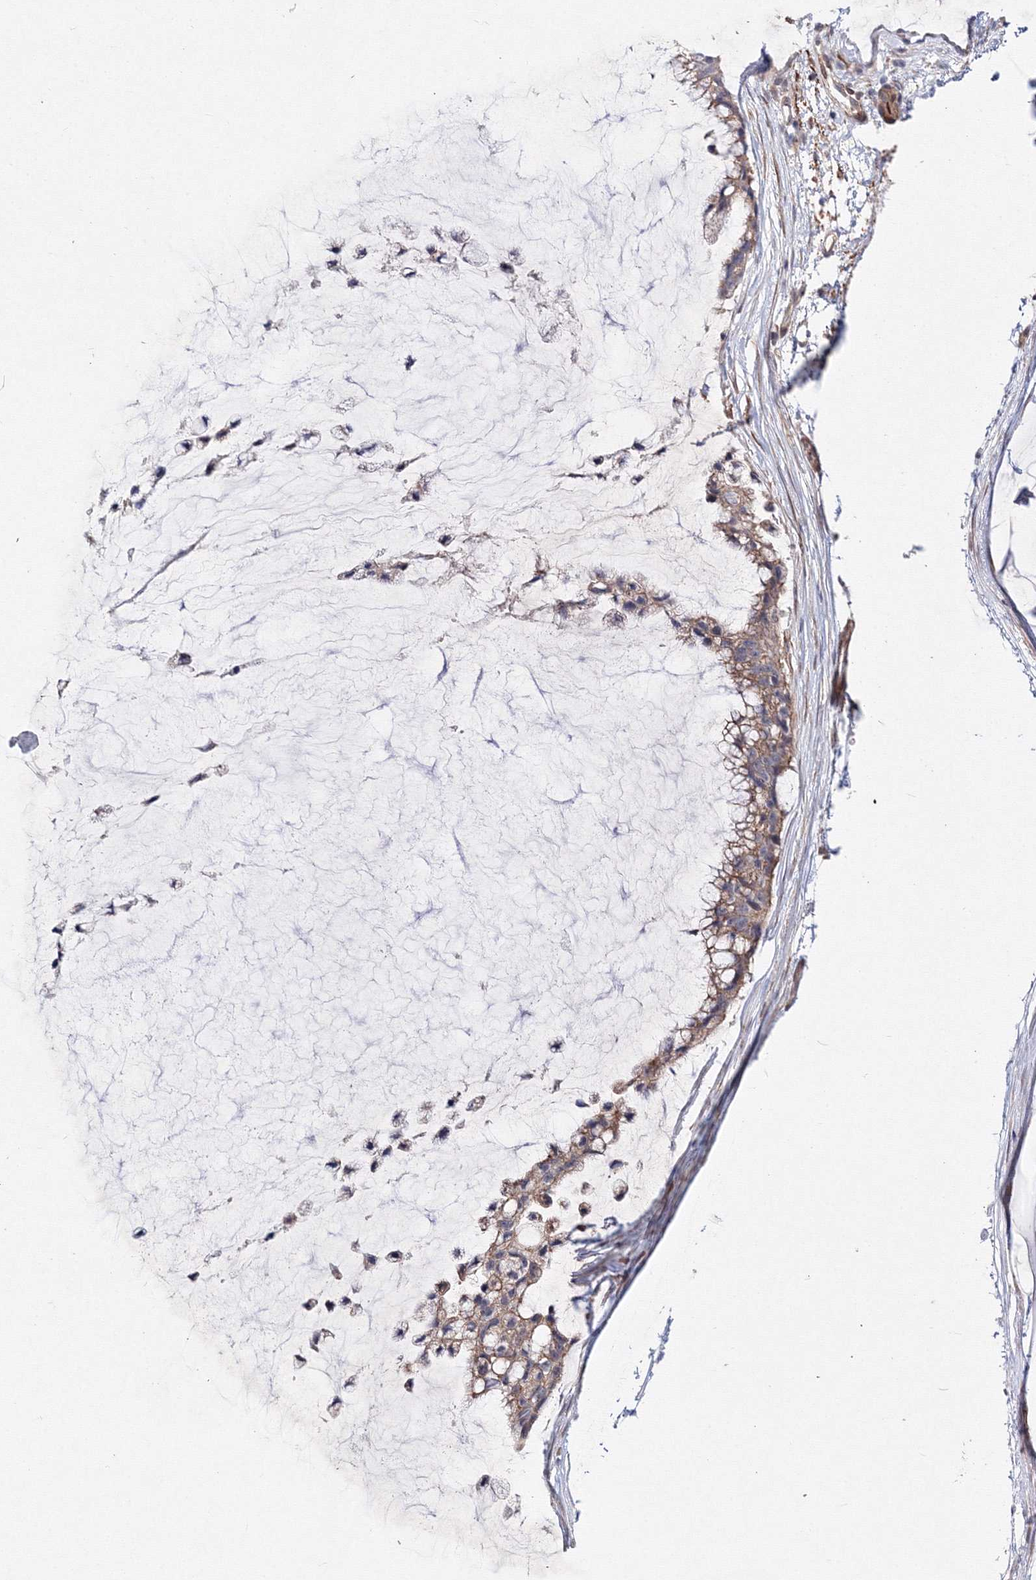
{"staining": {"intensity": "weak", "quantity": "25%-75%", "location": "cytoplasmic/membranous"}, "tissue": "ovarian cancer", "cell_type": "Tumor cells", "image_type": "cancer", "snomed": [{"axis": "morphology", "description": "Cystadenocarcinoma, mucinous, NOS"}, {"axis": "topography", "description": "Ovary"}], "caption": "Immunohistochemistry of mucinous cystadenocarcinoma (ovarian) exhibits low levels of weak cytoplasmic/membranous expression in approximately 25%-75% of tumor cells. (brown staining indicates protein expression, while blue staining denotes nuclei).", "gene": "C11orf52", "patient": {"sex": "female", "age": 39}}